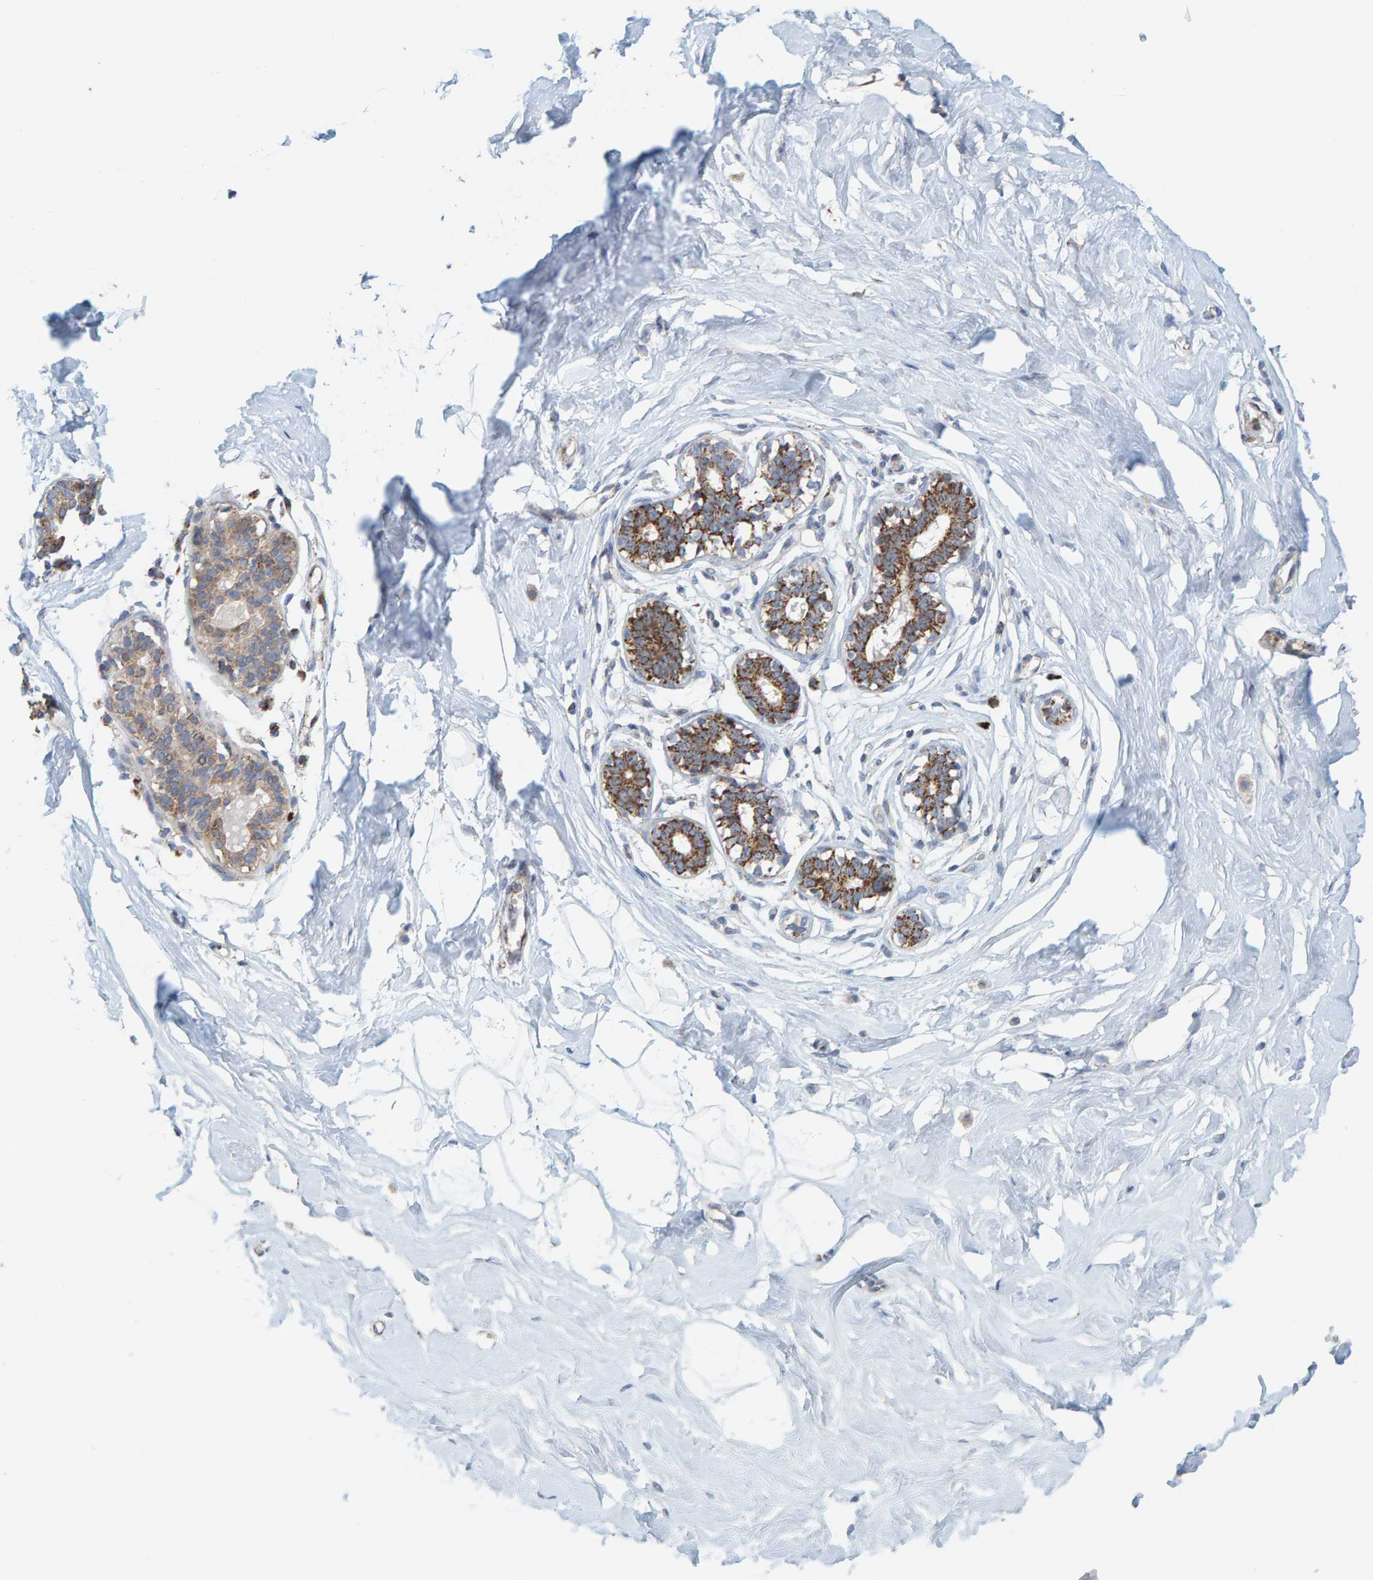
{"staining": {"intensity": "negative", "quantity": "none", "location": "none"}, "tissue": "breast", "cell_type": "Adipocytes", "image_type": "normal", "snomed": [{"axis": "morphology", "description": "Normal tissue, NOS"}, {"axis": "topography", "description": "Breast"}], "caption": "The histopathology image reveals no staining of adipocytes in normal breast. (IHC, brightfield microscopy, high magnification).", "gene": "B9D1", "patient": {"sex": "female", "age": 23}}